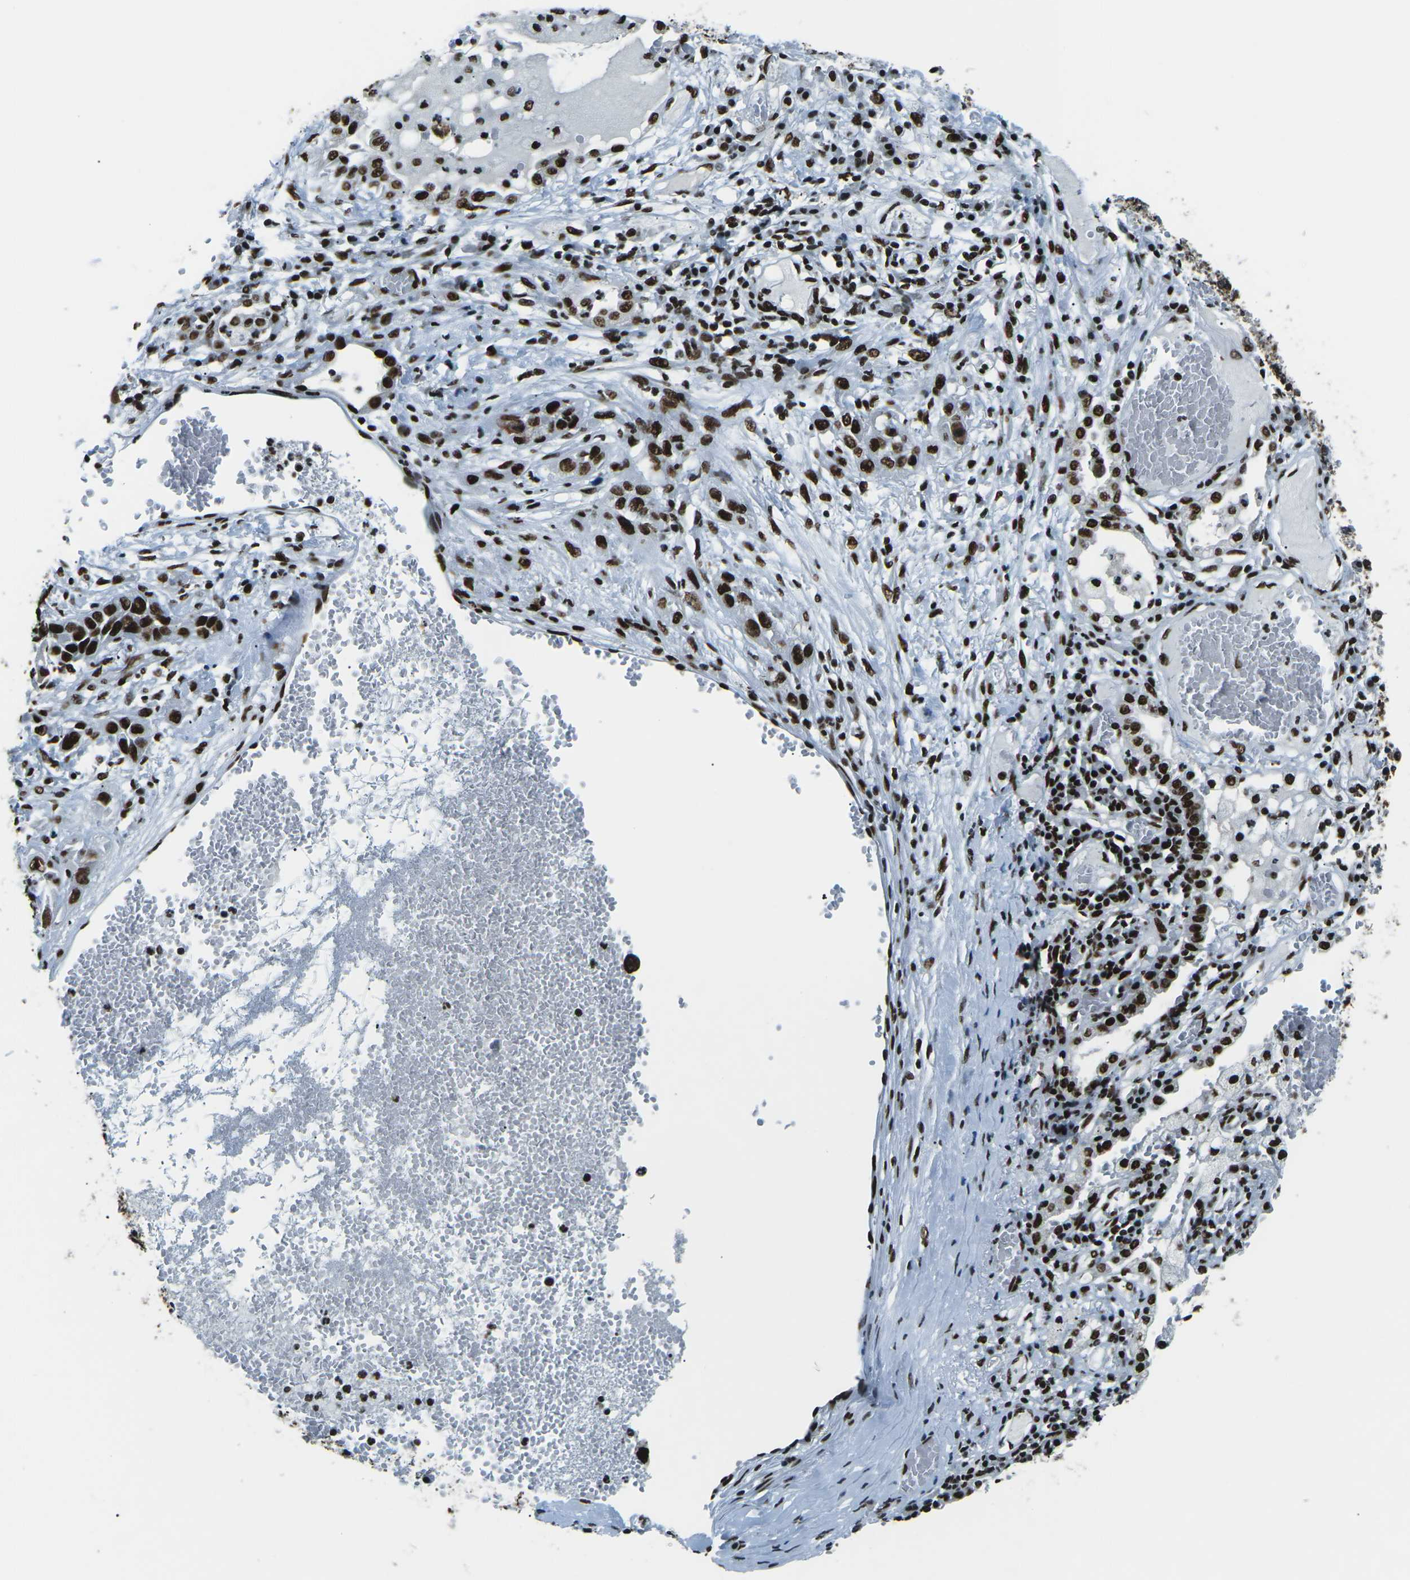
{"staining": {"intensity": "strong", "quantity": ">75%", "location": "nuclear"}, "tissue": "lung cancer", "cell_type": "Tumor cells", "image_type": "cancer", "snomed": [{"axis": "morphology", "description": "Squamous cell carcinoma, NOS"}, {"axis": "topography", "description": "Lung"}], "caption": "DAB immunohistochemical staining of lung squamous cell carcinoma shows strong nuclear protein expression in approximately >75% of tumor cells. Nuclei are stained in blue.", "gene": "HNRNPL", "patient": {"sex": "male", "age": 71}}